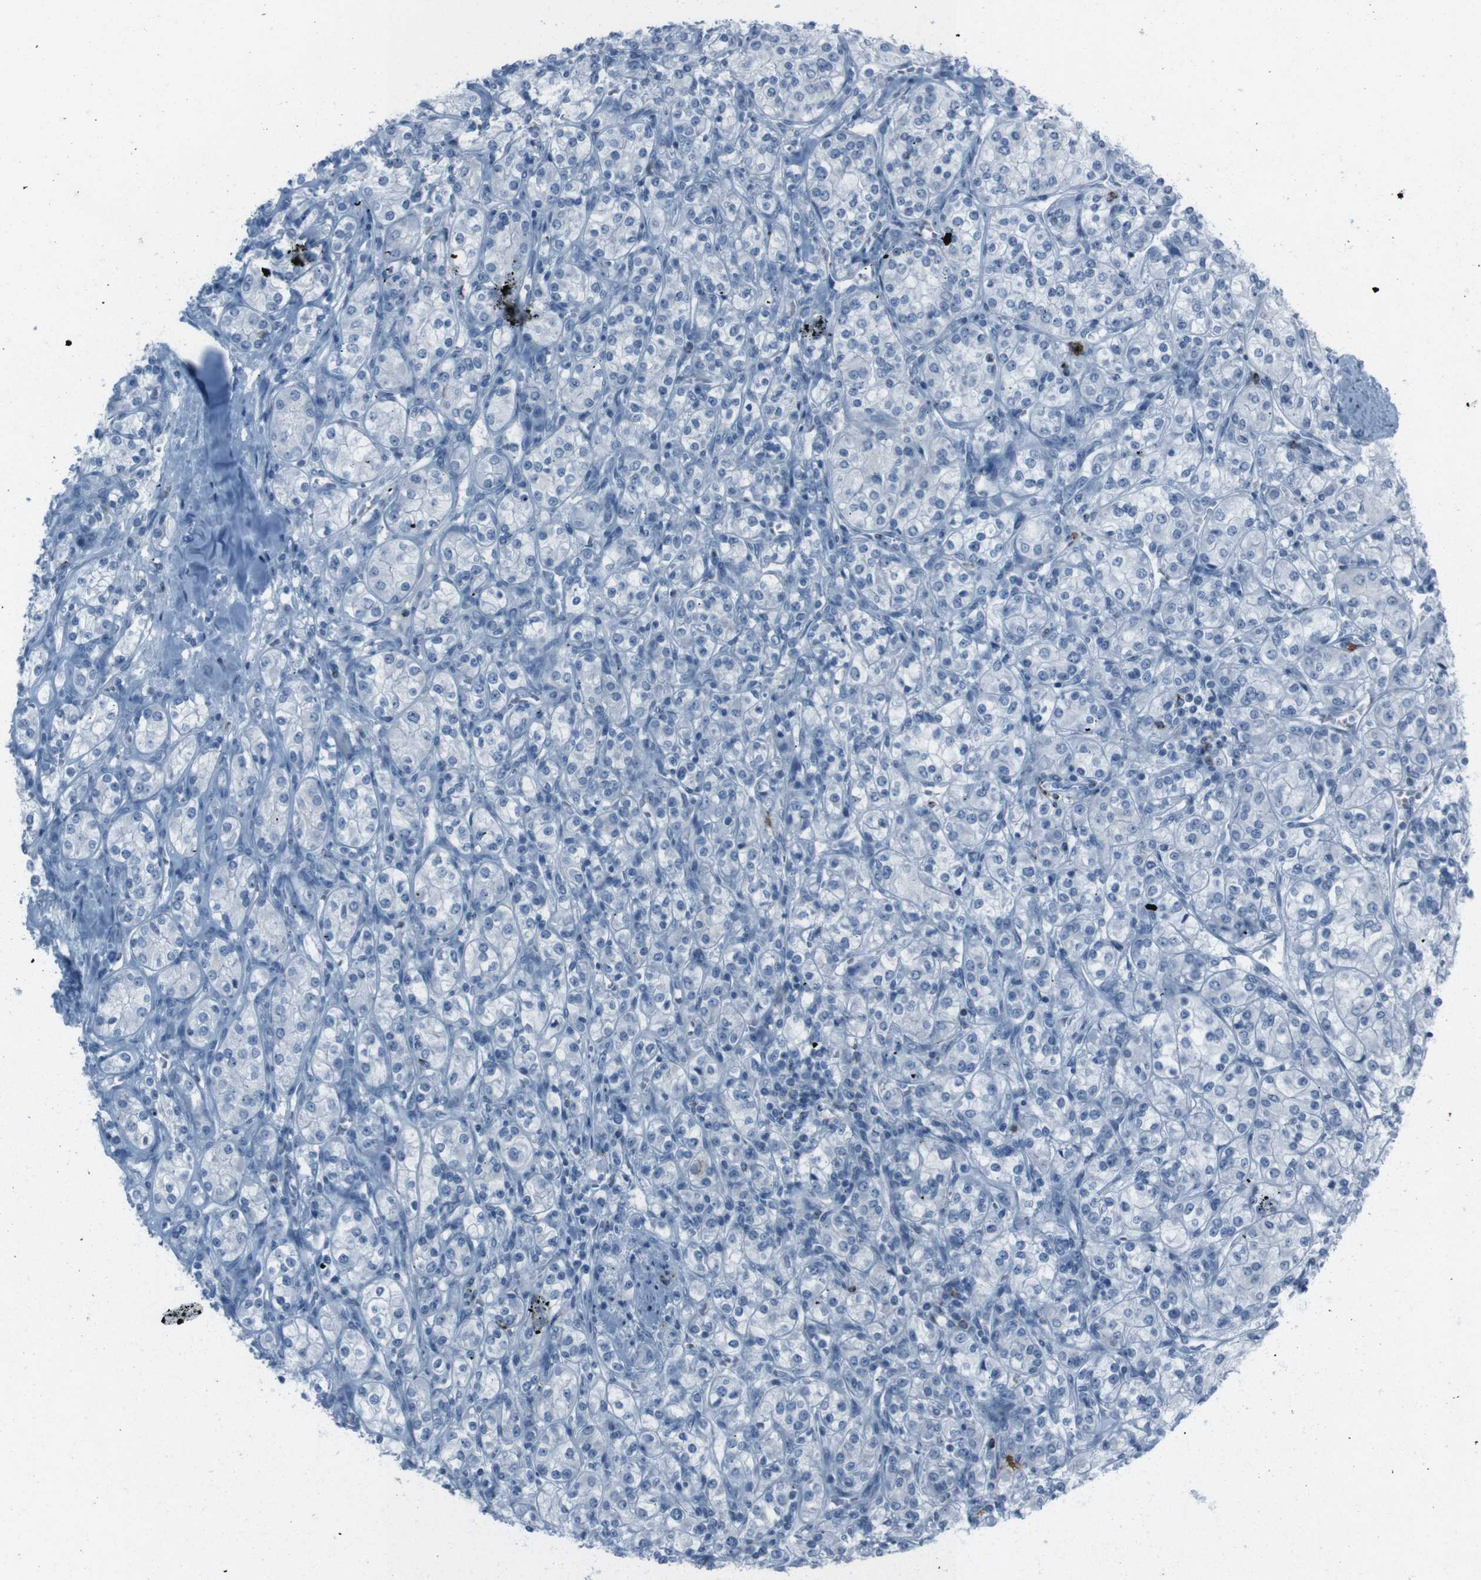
{"staining": {"intensity": "moderate", "quantity": "<25%", "location": "cytoplasmic/membranous"}, "tissue": "renal cancer", "cell_type": "Tumor cells", "image_type": "cancer", "snomed": [{"axis": "morphology", "description": "Adenocarcinoma, NOS"}, {"axis": "topography", "description": "Kidney"}], "caption": "Tumor cells exhibit low levels of moderate cytoplasmic/membranous positivity in about <25% of cells in renal cancer.", "gene": "ST6GAL1", "patient": {"sex": "male", "age": 77}}